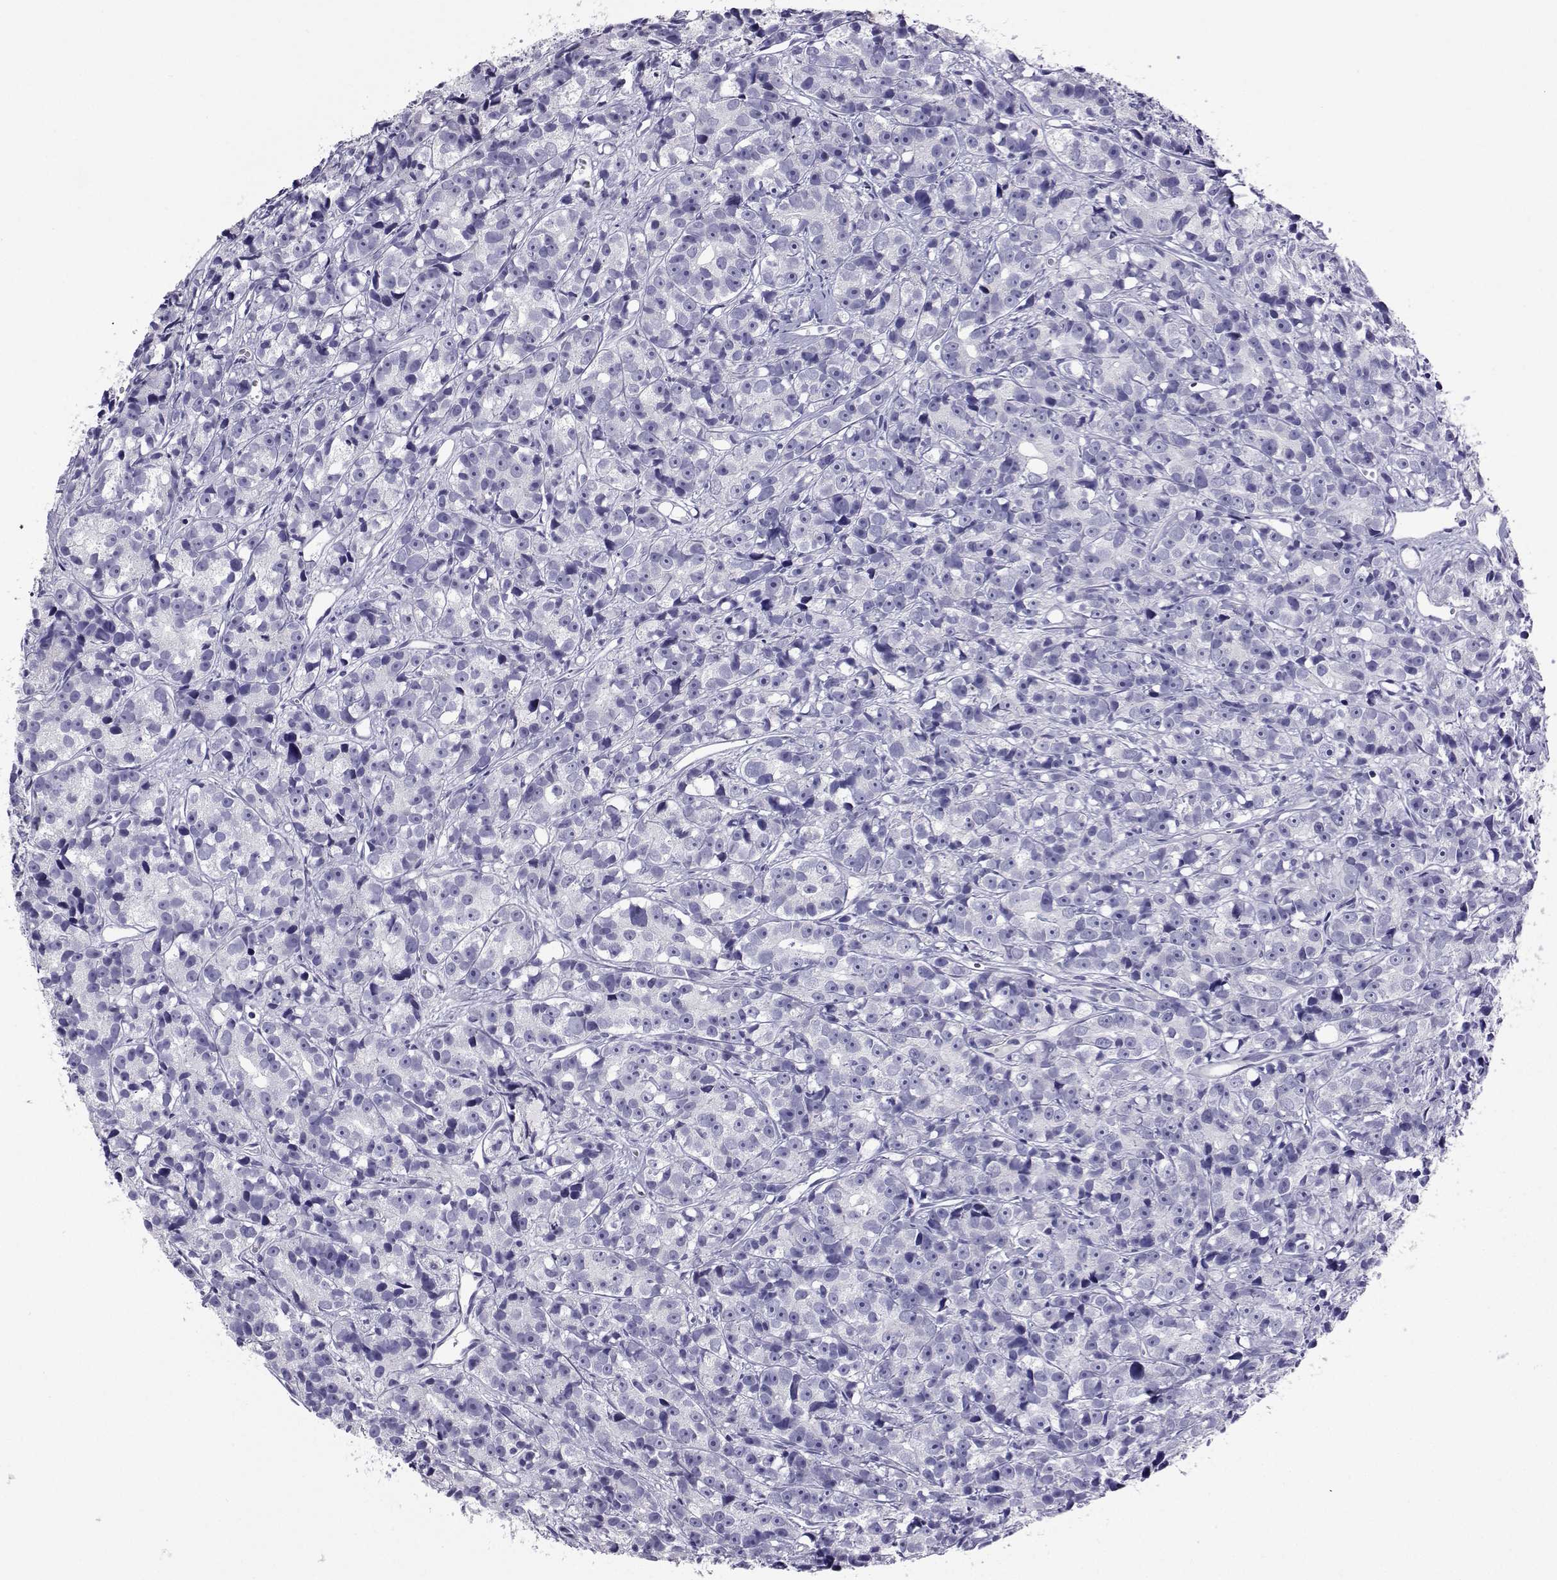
{"staining": {"intensity": "negative", "quantity": "none", "location": "none"}, "tissue": "prostate cancer", "cell_type": "Tumor cells", "image_type": "cancer", "snomed": [{"axis": "morphology", "description": "Adenocarcinoma, High grade"}, {"axis": "topography", "description": "Prostate"}], "caption": "Adenocarcinoma (high-grade) (prostate) was stained to show a protein in brown. There is no significant expression in tumor cells.", "gene": "PLIN4", "patient": {"sex": "male", "age": 77}}